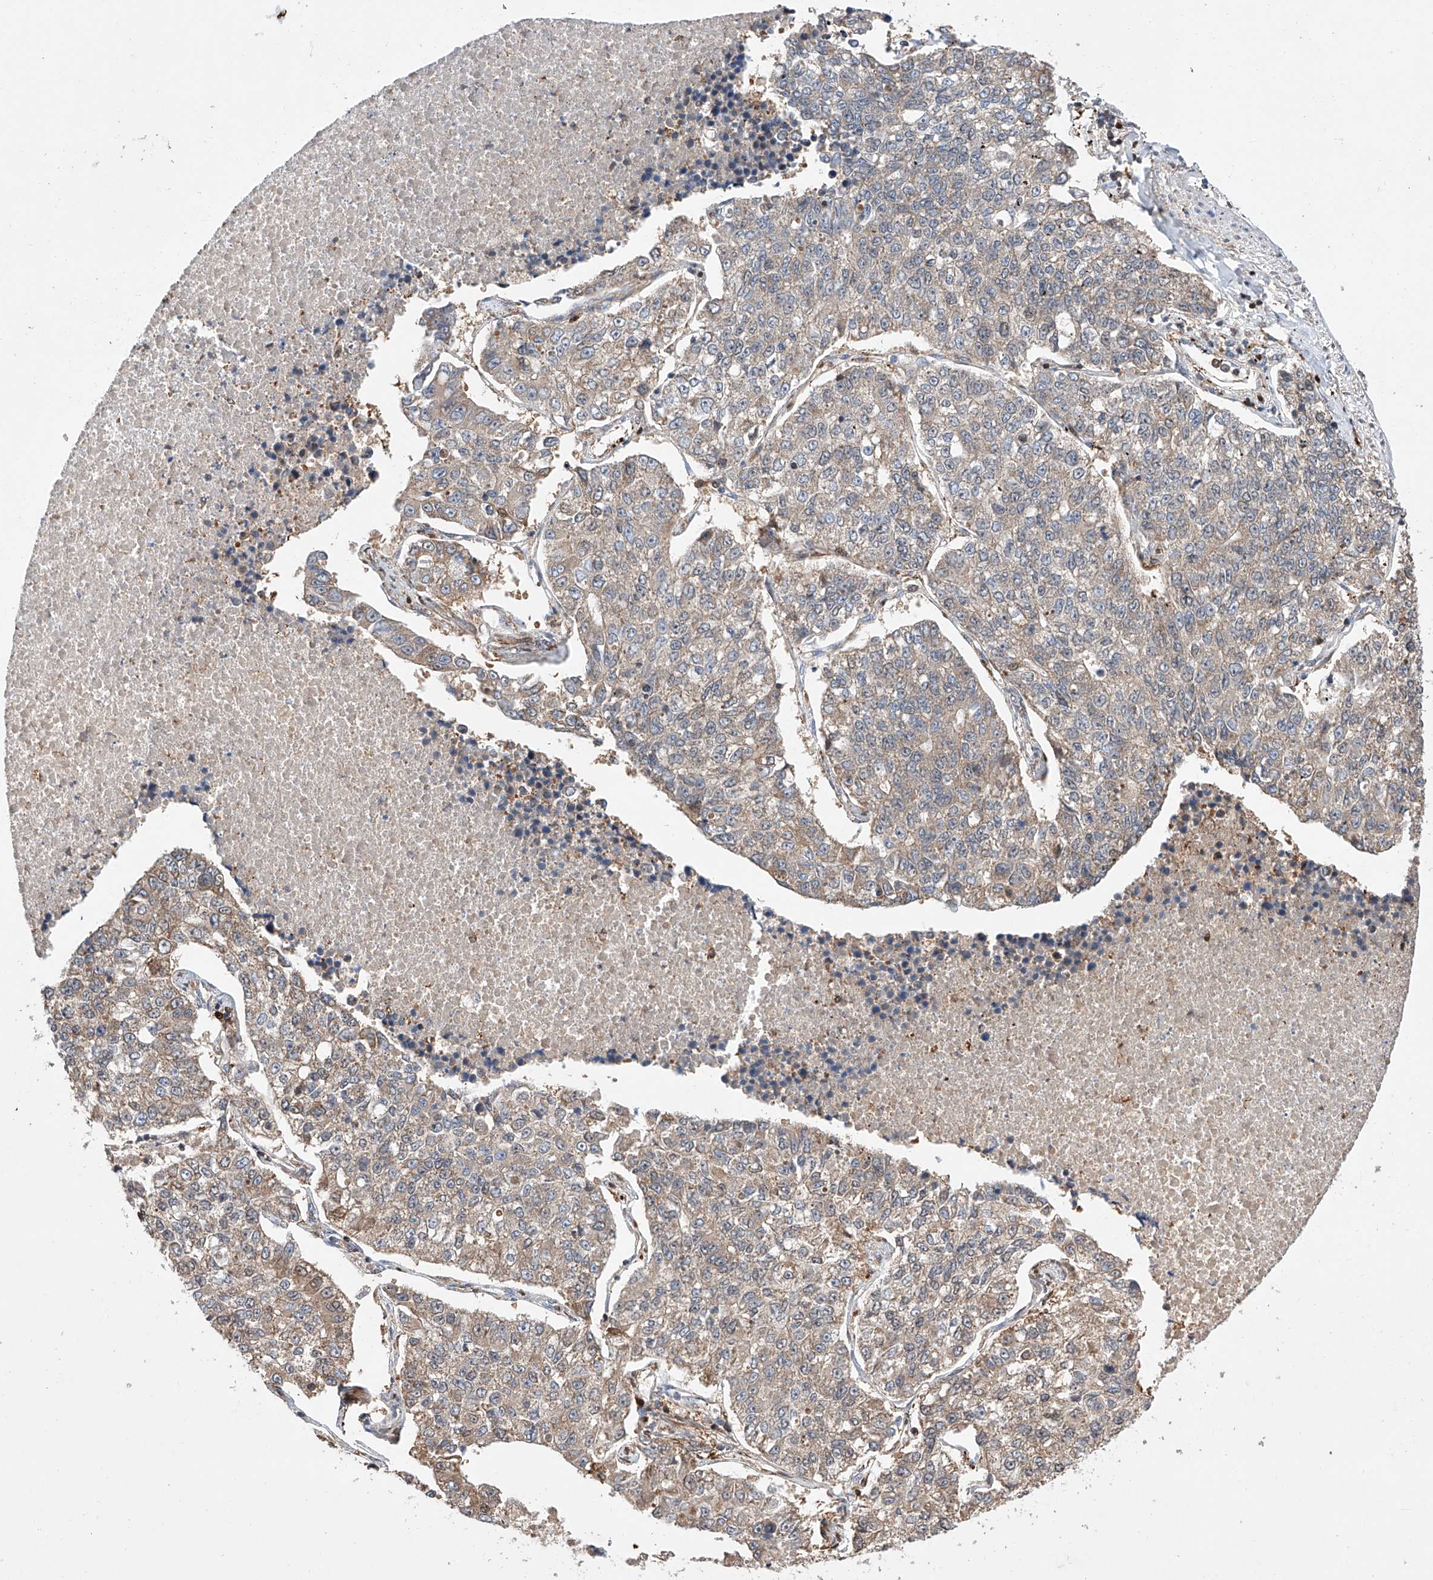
{"staining": {"intensity": "weak", "quantity": ">75%", "location": "cytoplasmic/membranous"}, "tissue": "lung cancer", "cell_type": "Tumor cells", "image_type": "cancer", "snomed": [{"axis": "morphology", "description": "Adenocarcinoma, NOS"}, {"axis": "topography", "description": "Lung"}], "caption": "Human lung cancer stained for a protein (brown) exhibits weak cytoplasmic/membranous positive positivity in about >75% of tumor cells.", "gene": "TIMM23", "patient": {"sex": "male", "age": 49}}